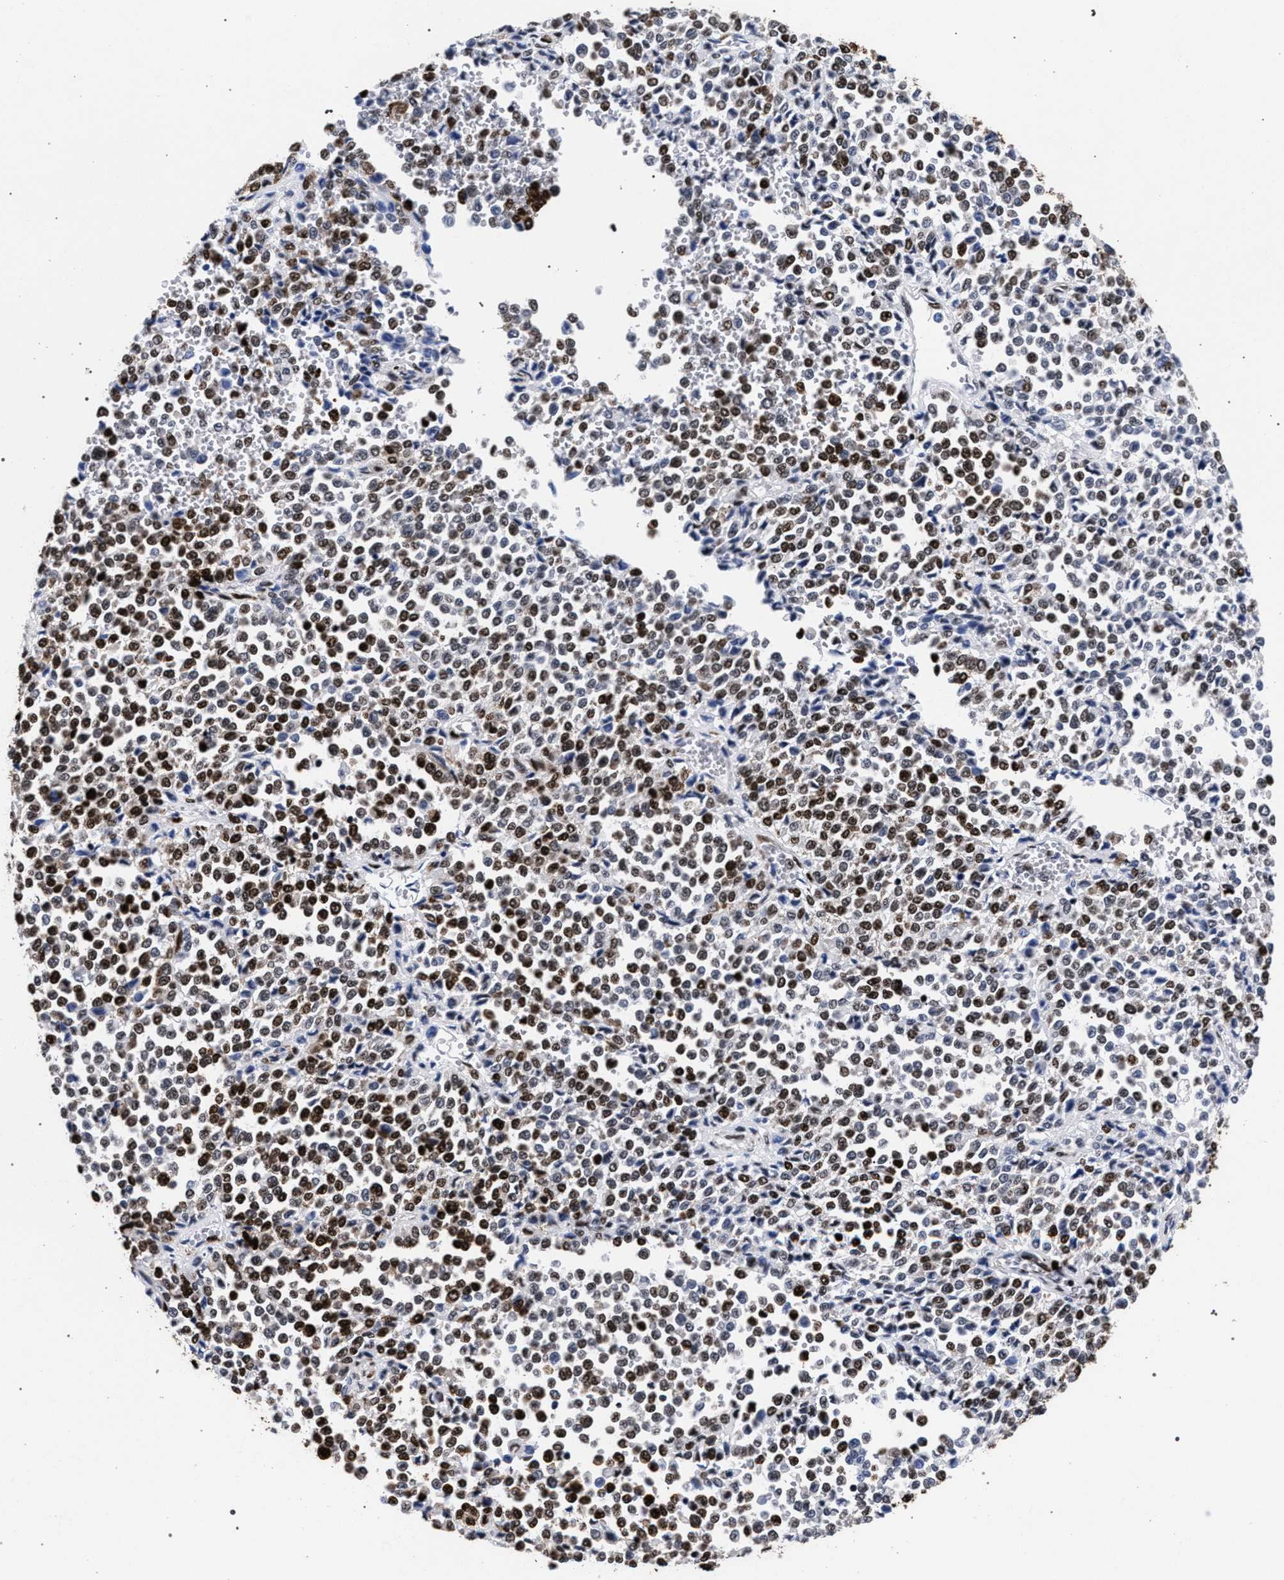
{"staining": {"intensity": "moderate", "quantity": ">75%", "location": "nuclear"}, "tissue": "melanoma", "cell_type": "Tumor cells", "image_type": "cancer", "snomed": [{"axis": "morphology", "description": "Malignant melanoma, Metastatic site"}, {"axis": "topography", "description": "Pancreas"}], "caption": "Immunohistochemistry of melanoma exhibits medium levels of moderate nuclear staining in approximately >75% of tumor cells.", "gene": "HNRNPA1", "patient": {"sex": "female", "age": 30}}